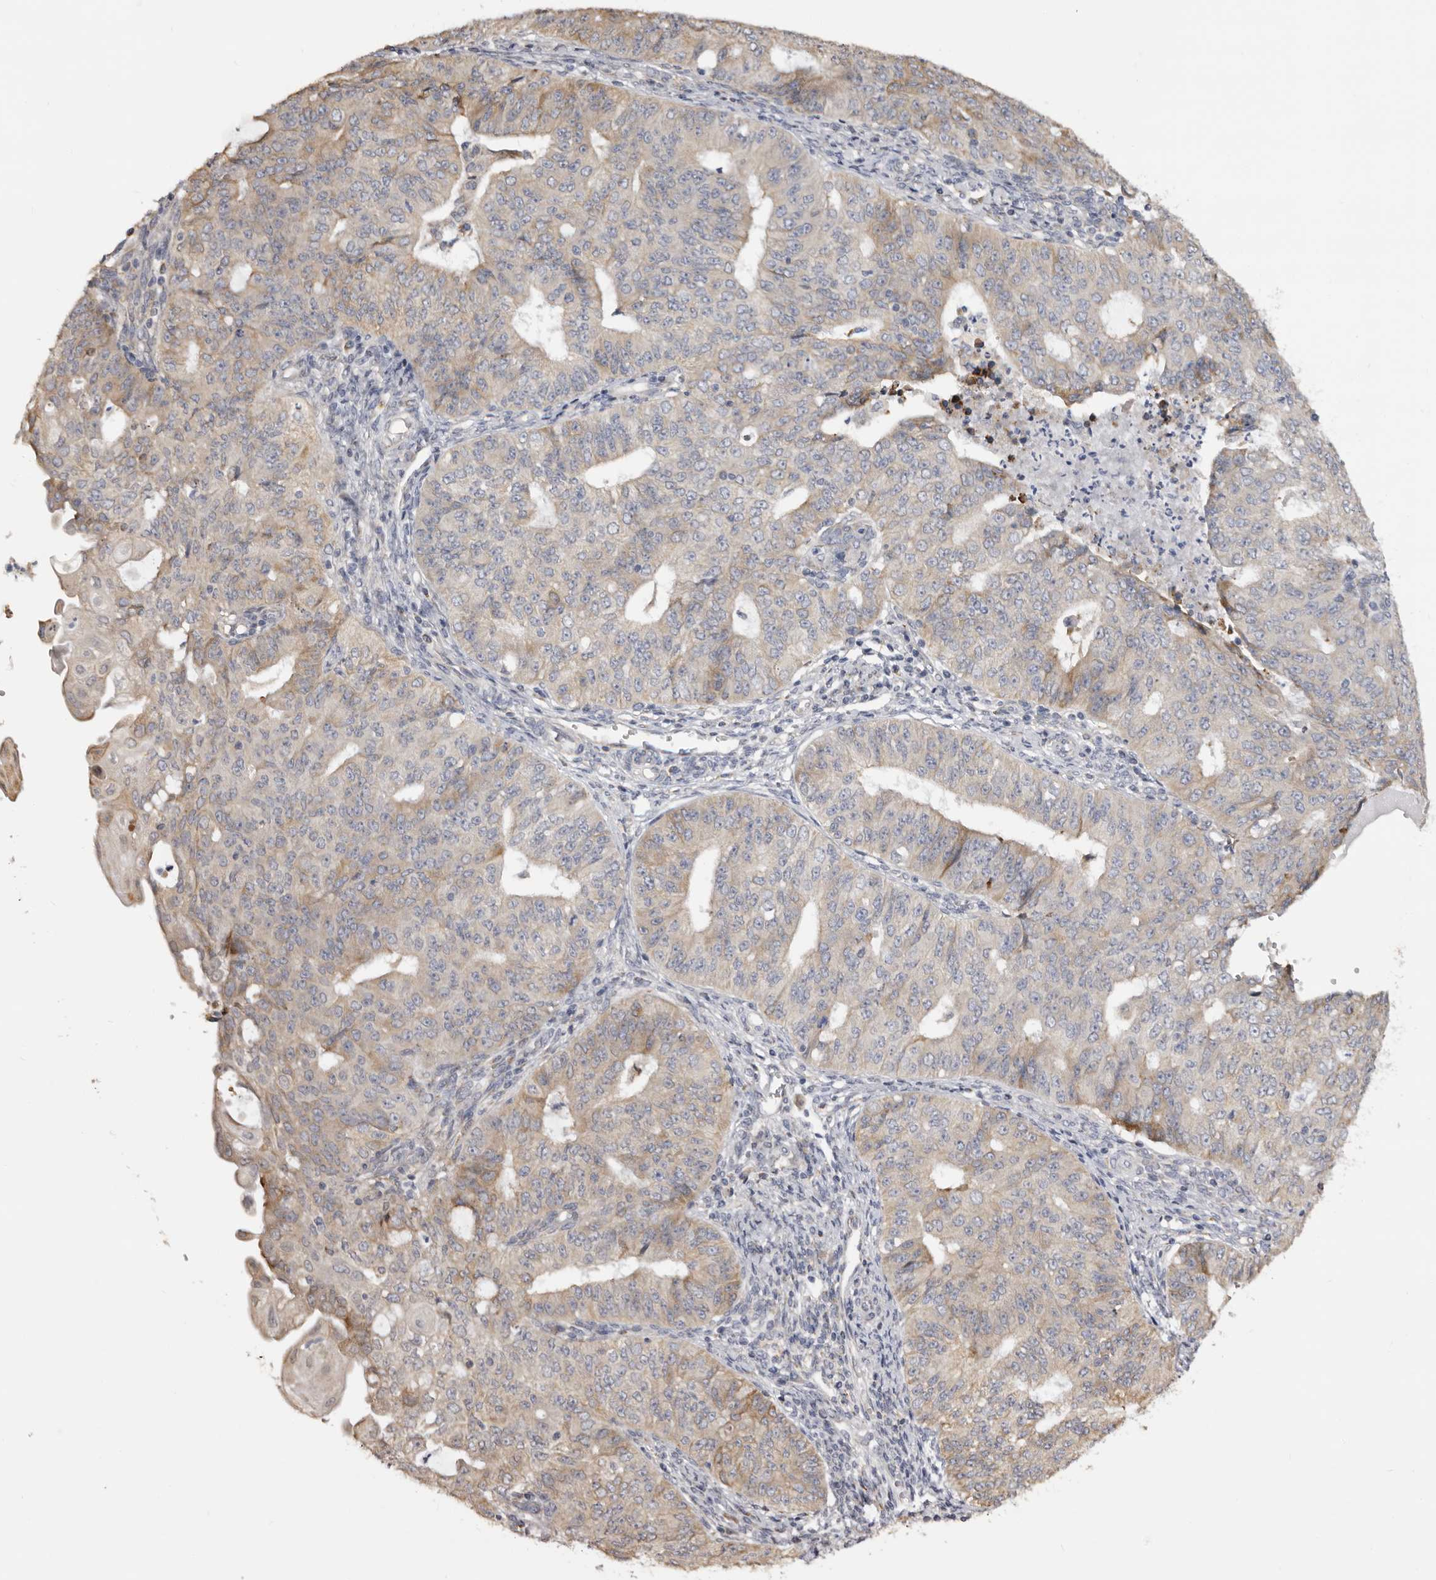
{"staining": {"intensity": "weak", "quantity": "25%-75%", "location": "cytoplasmic/membranous"}, "tissue": "endometrial cancer", "cell_type": "Tumor cells", "image_type": "cancer", "snomed": [{"axis": "morphology", "description": "Adenocarcinoma, NOS"}, {"axis": "topography", "description": "Endometrium"}], "caption": "Endometrial cancer (adenocarcinoma) was stained to show a protein in brown. There is low levels of weak cytoplasmic/membranous expression in about 25%-75% of tumor cells.", "gene": "PIGX", "patient": {"sex": "female", "age": 32}}